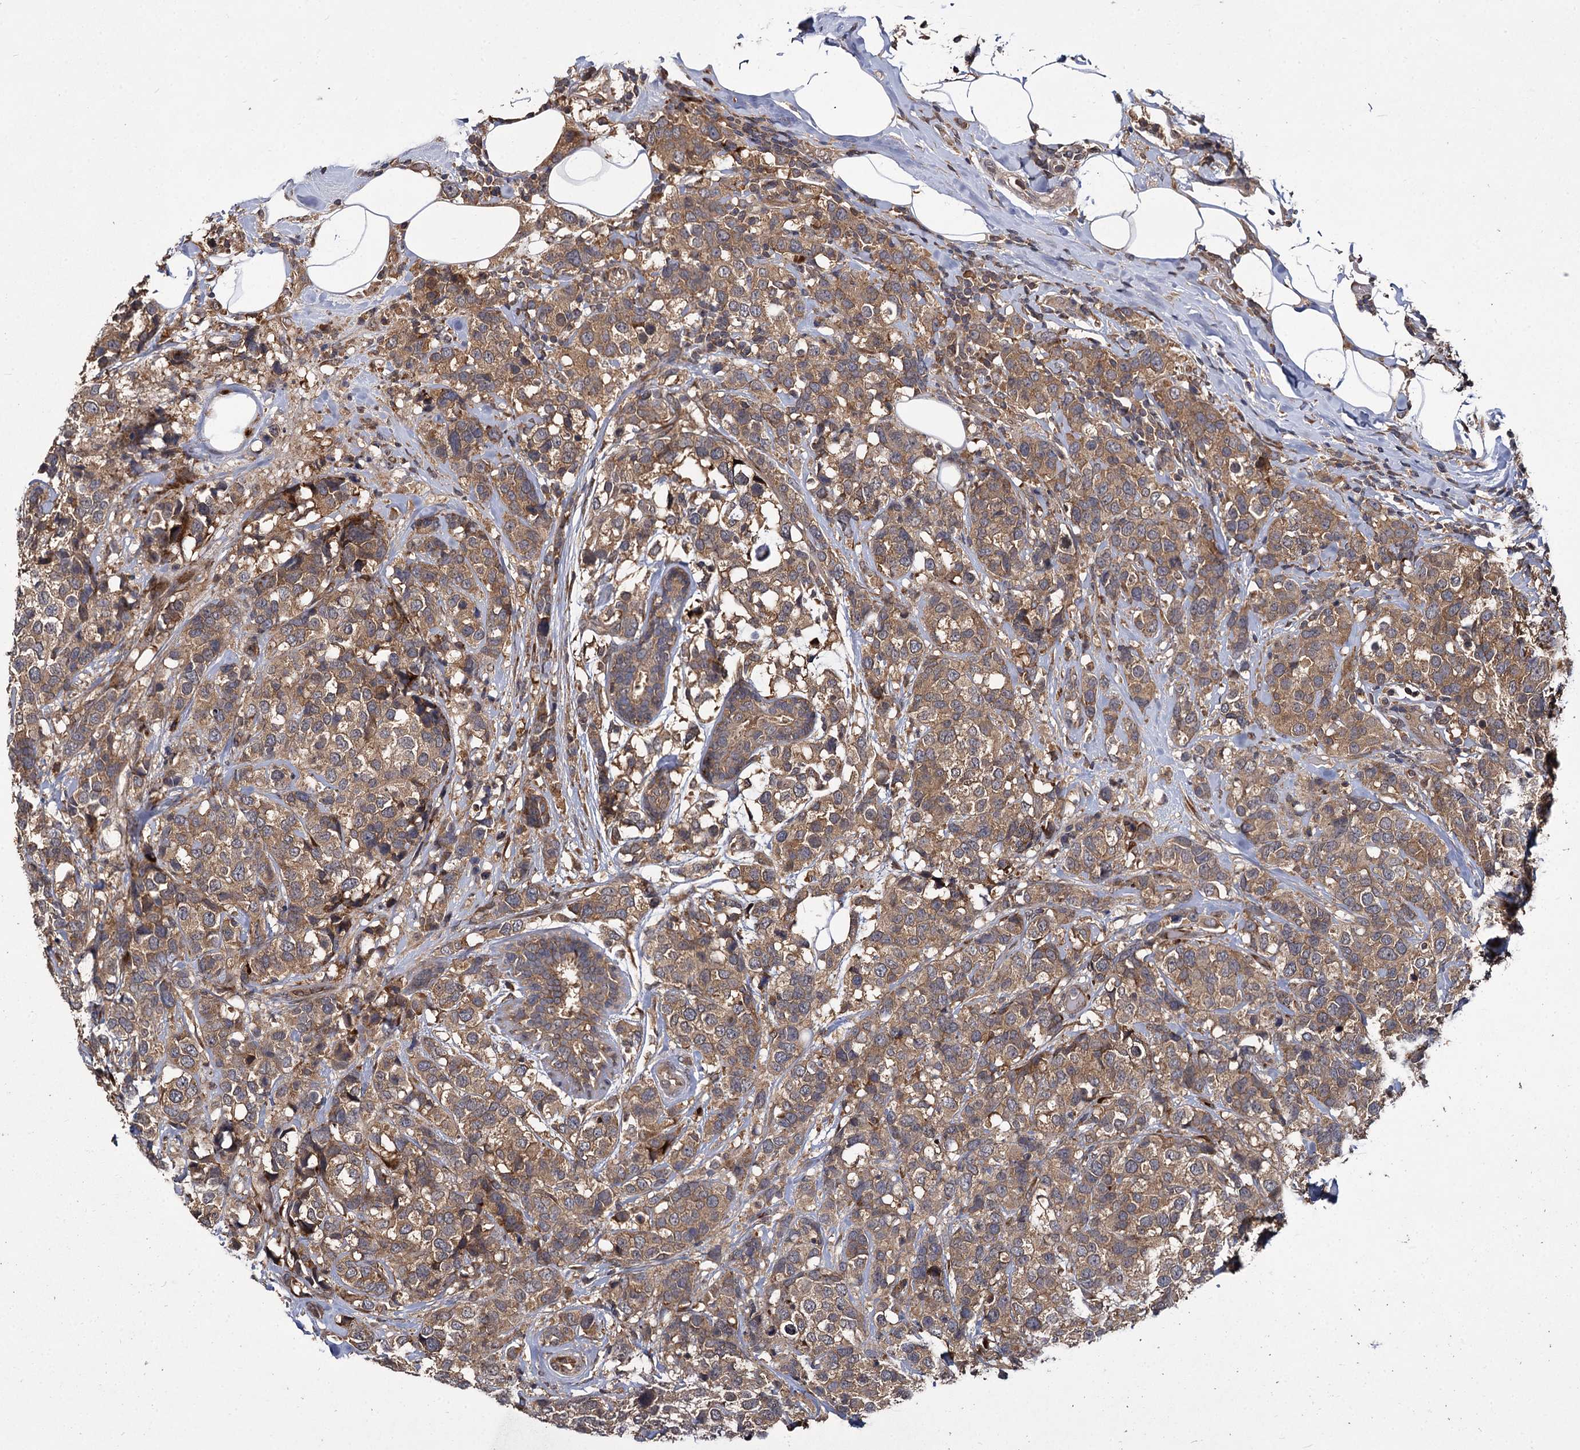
{"staining": {"intensity": "moderate", "quantity": ">75%", "location": "cytoplasmic/membranous"}, "tissue": "breast cancer", "cell_type": "Tumor cells", "image_type": "cancer", "snomed": [{"axis": "morphology", "description": "Lobular carcinoma"}, {"axis": "topography", "description": "Breast"}], "caption": "Tumor cells show medium levels of moderate cytoplasmic/membranous positivity in about >75% of cells in breast lobular carcinoma. Nuclei are stained in blue.", "gene": "INPPL1", "patient": {"sex": "female", "age": 59}}